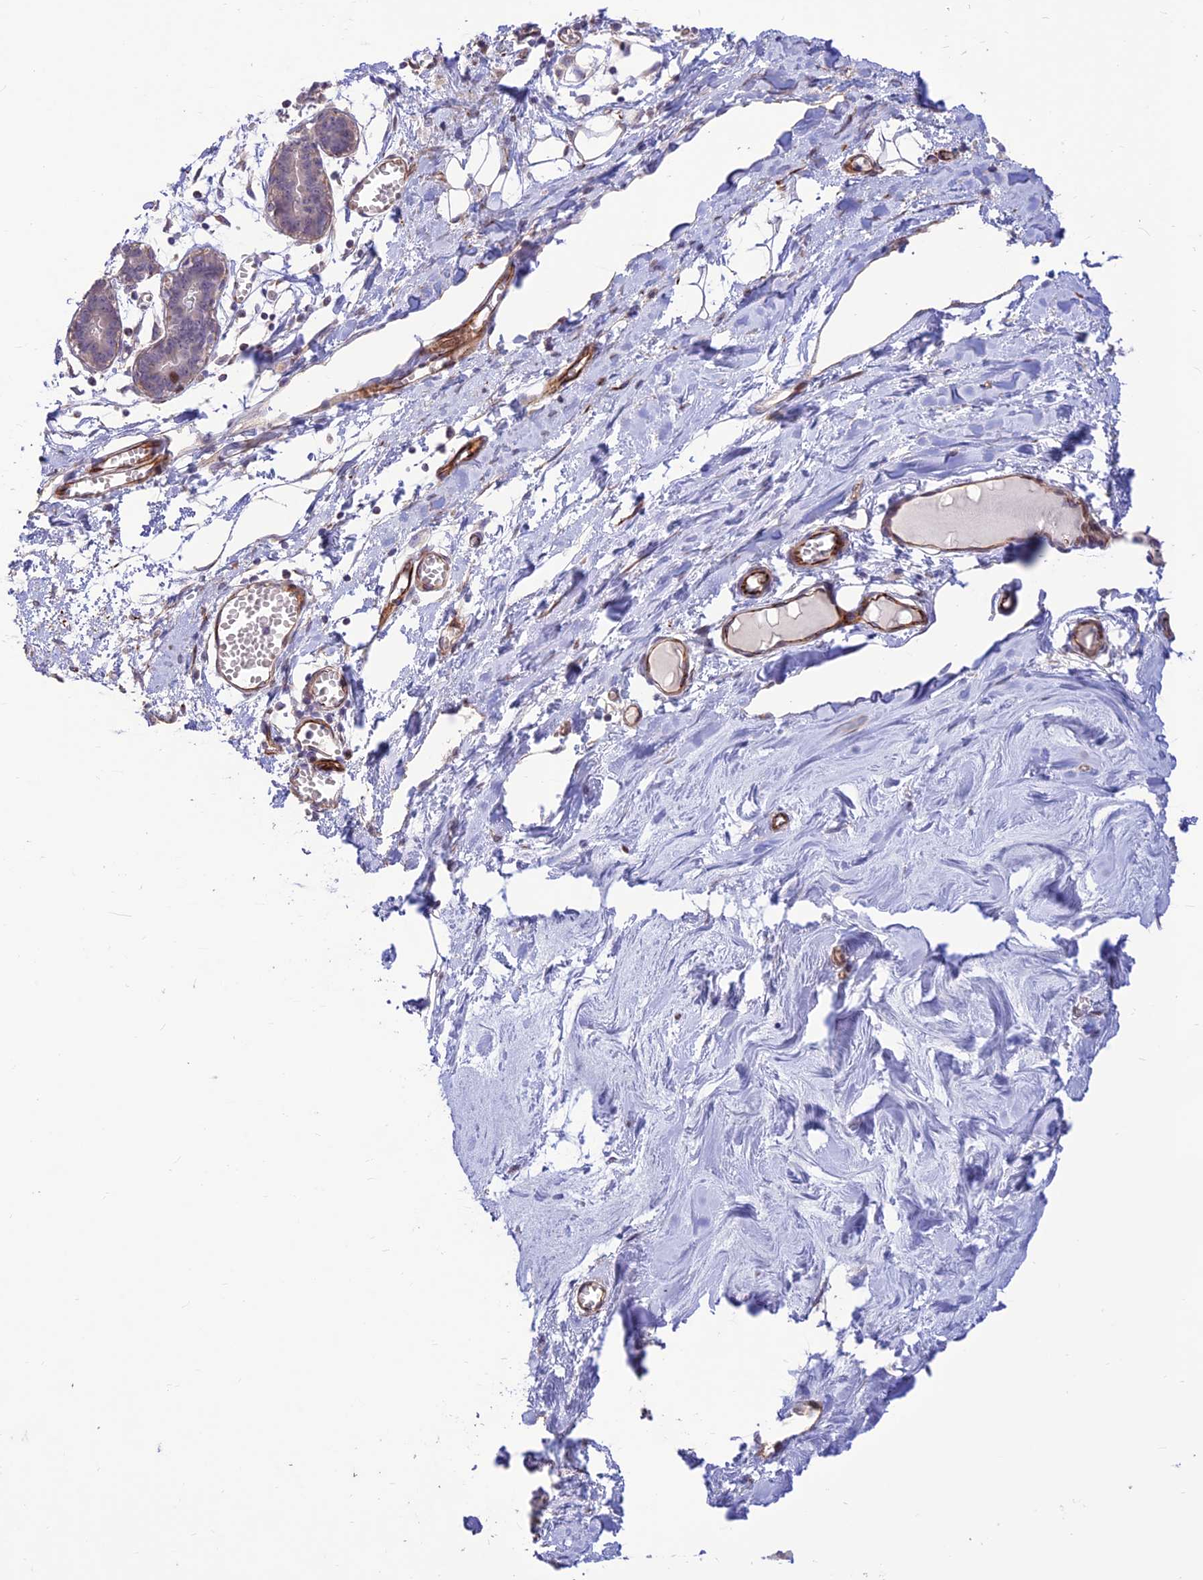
{"staining": {"intensity": "negative", "quantity": "none", "location": "none"}, "tissue": "breast", "cell_type": "Adipocytes", "image_type": "normal", "snomed": [{"axis": "morphology", "description": "Normal tissue, NOS"}, {"axis": "topography", "description": "Breast"}], "caption": "DAB immunohistochemical staining of unremarkable human breast shows no significant expression in adipocytes.", "gene": "FAM186B", "patient": {"sex": "female", "age": 27}}